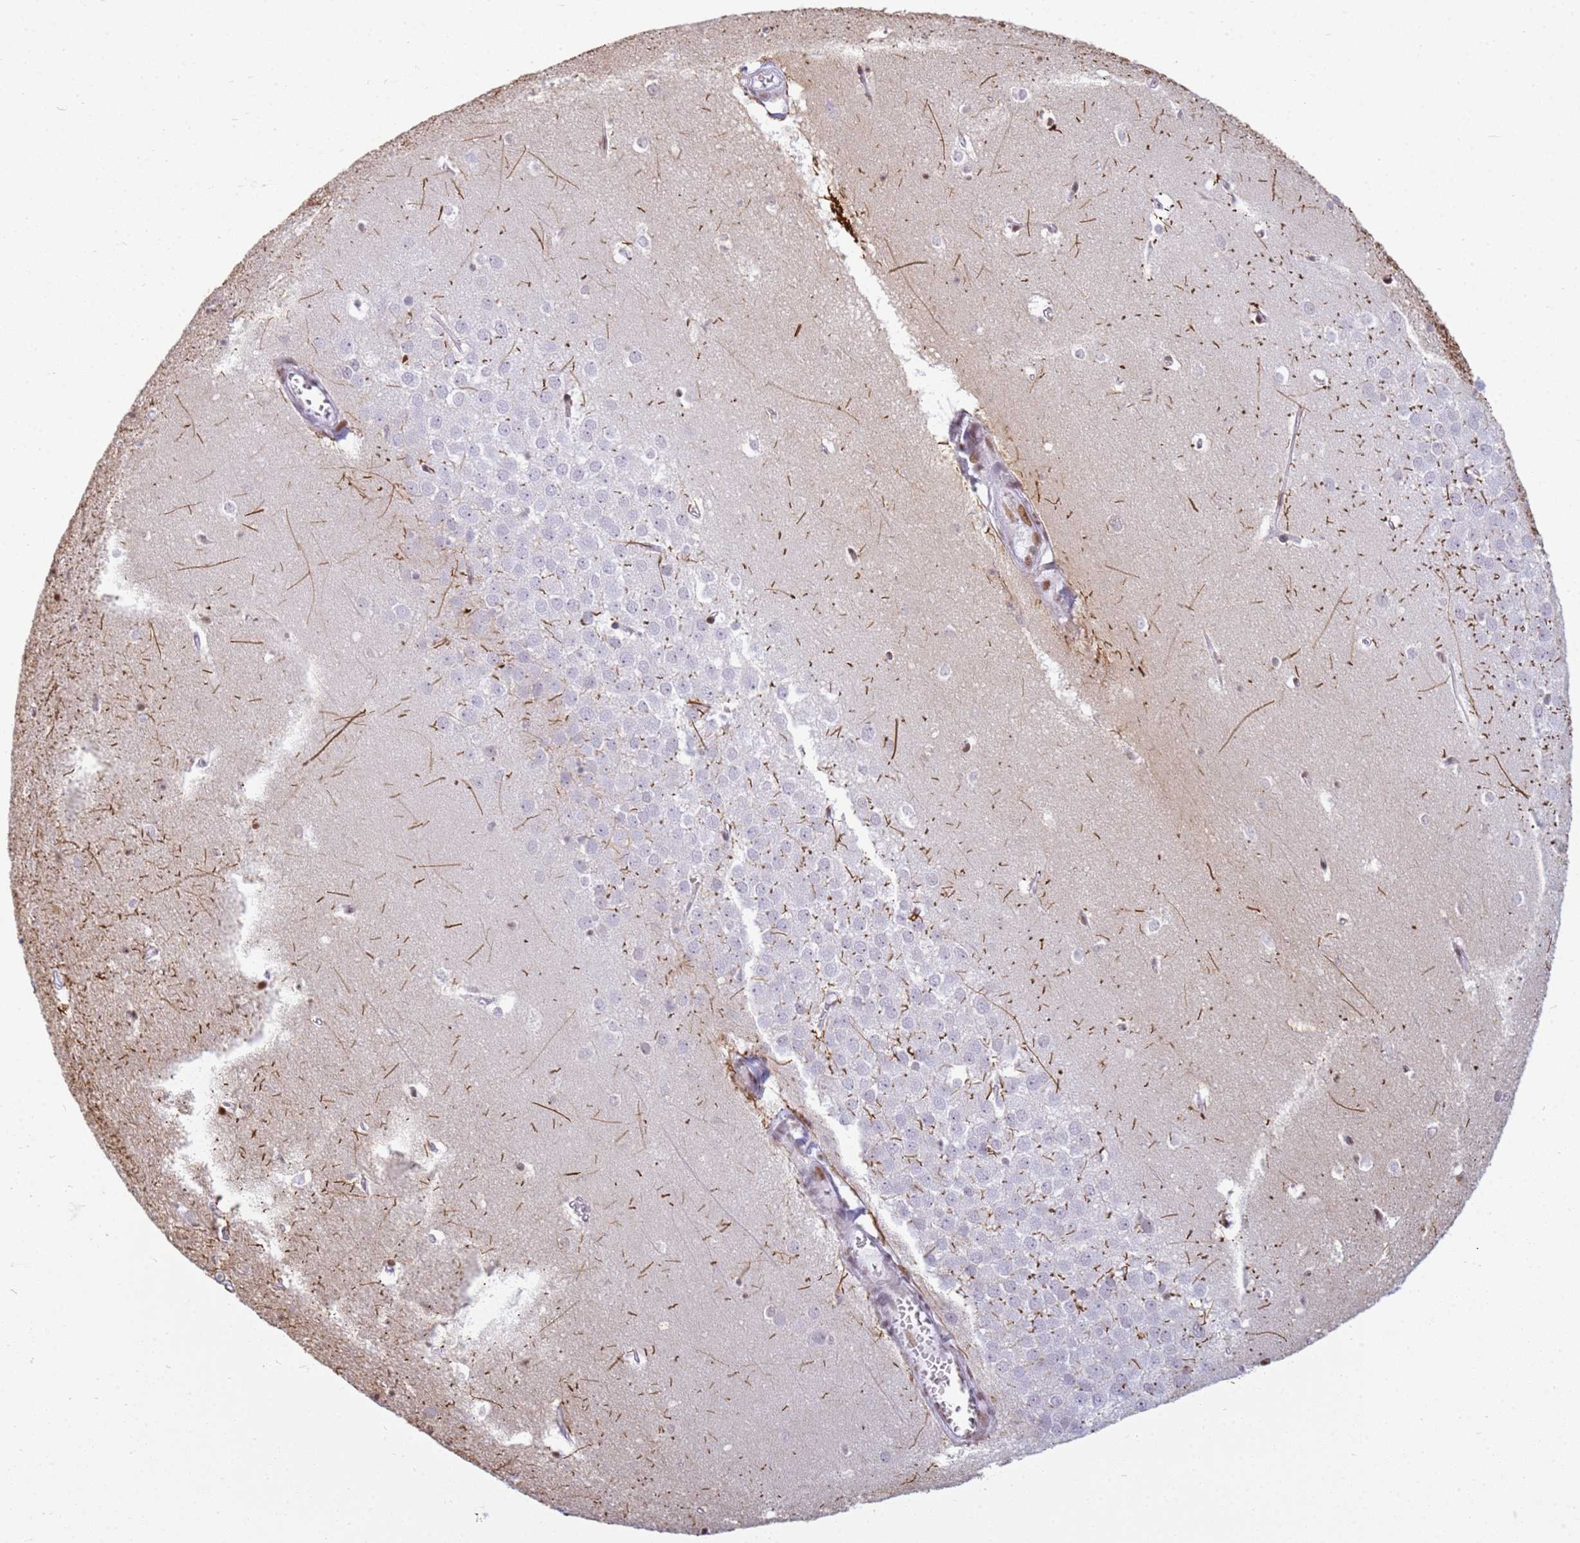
{"staining": {"intensity": "moderate", "quantity": "25%-75%", "location": "nuclear"}, "tissue": "hippocampus", "cell_type": "Glial cells", "image_type": "normal", "snomed": [{"axis": "morphology", "description": "Normal tissue, NOS"}, {"axis": "topography", "description": "Hippocampus"}], "caption": "Protein staining reveals moderate nuclear staining in approximately 25%-75% of glial cells in benign hippocampus.", "gene": "SNX20", "patient": {"sex": "female", "age": 64}}